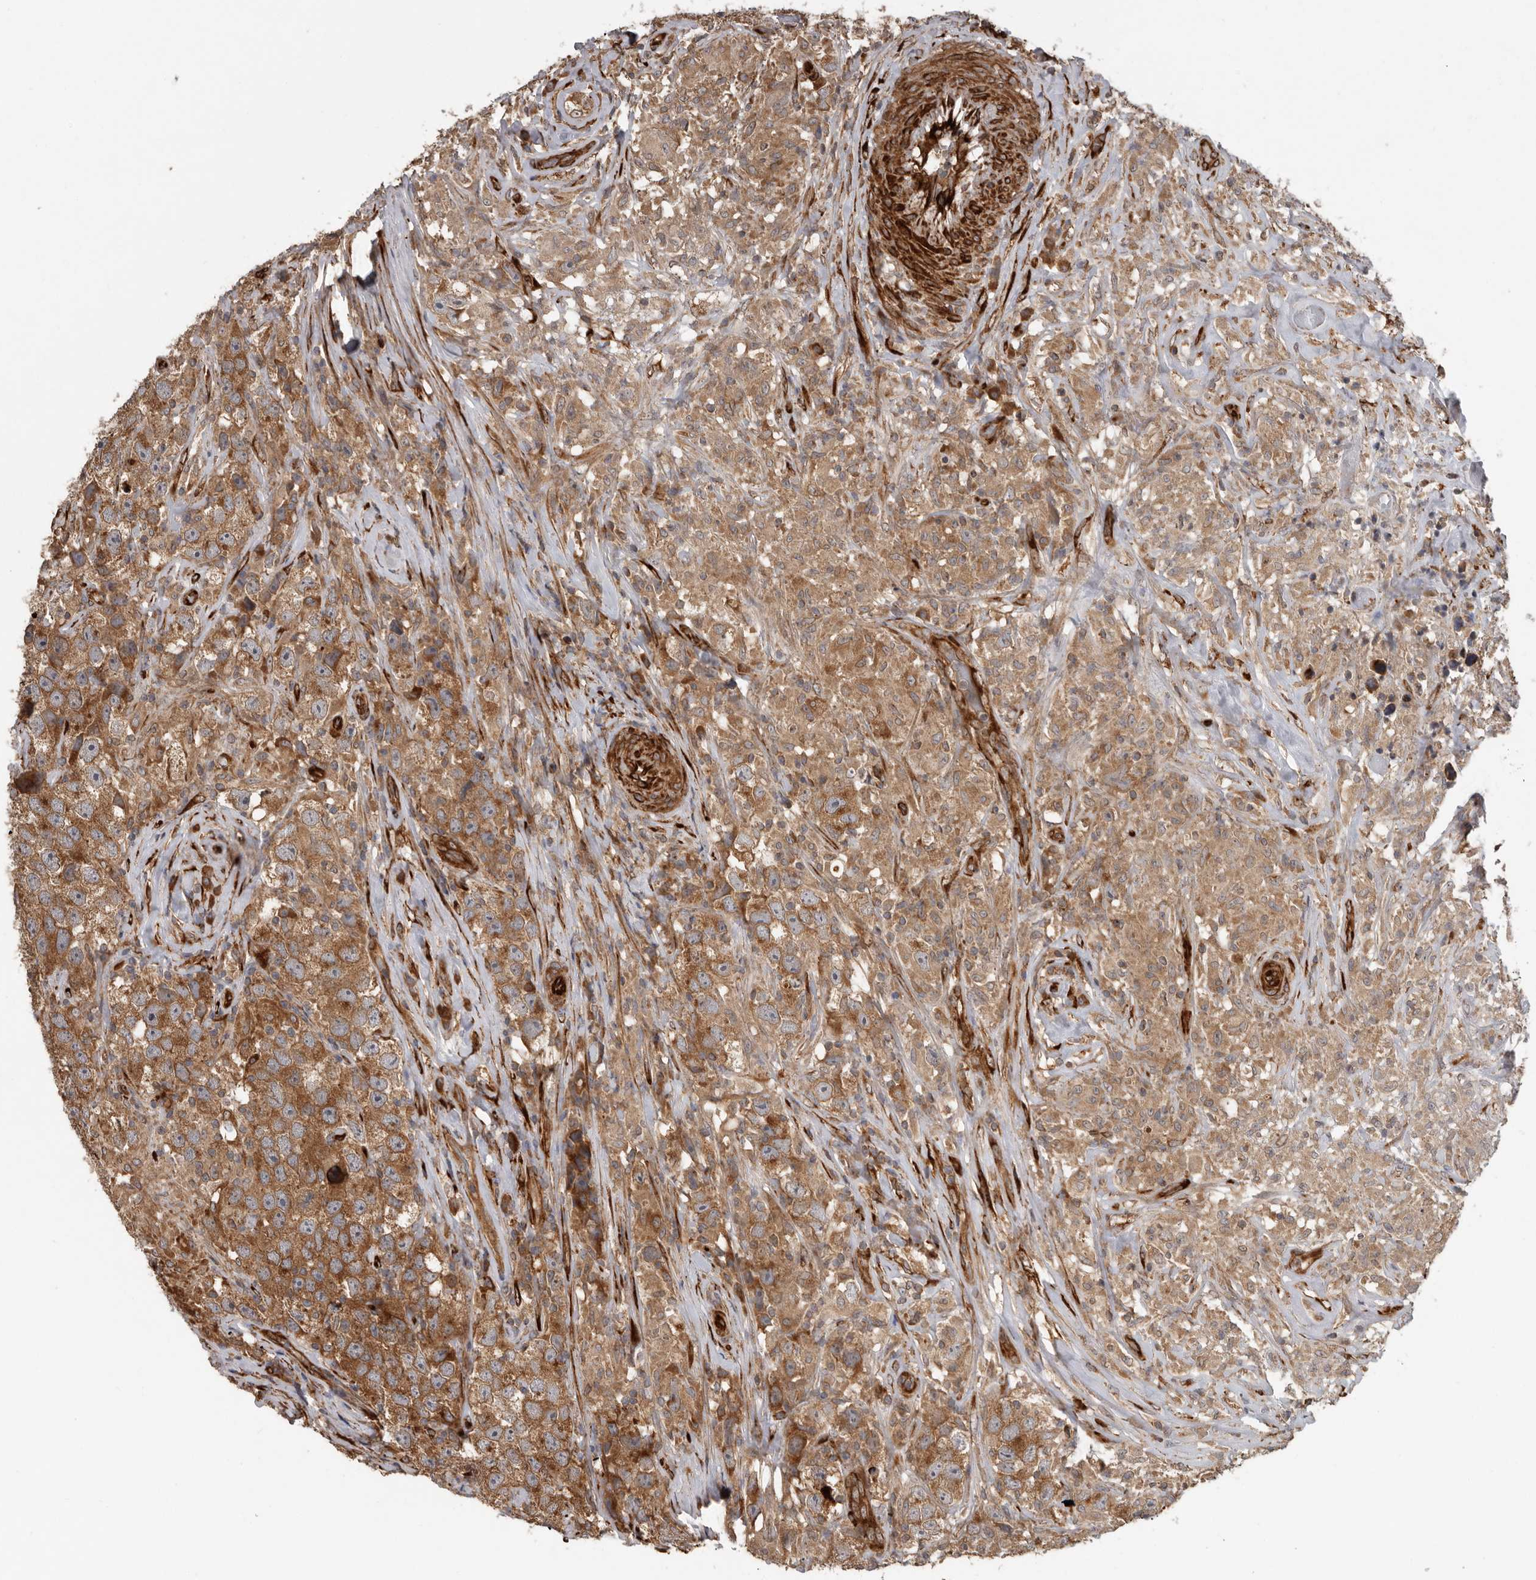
{"staining": {"intensity": "moderate", "quantity": ">75%", "location": "cytoplasmic/membranous"}, "tissue": "testis cancer", "cell_type": "Tumor cells", "image_type": "cancer", "snomed": [{"axis": "morphology", "description": "Seminoma, NOS"}, {"axis": "topography", "description": "Testis"}], "caption": "Immunohistochemistry (IHC) micrograph of neoplastic tissue: testis seminoma stained using immunohistochemistry demonstrates medium levels of moderate protein expression localized specifically in the cytoplasmic/membranous of tumor cells, appearing as a cytoplasmic/membranous brown color.", "gene": "CEP350", "patient": {"sex": "male", "age": 49}}